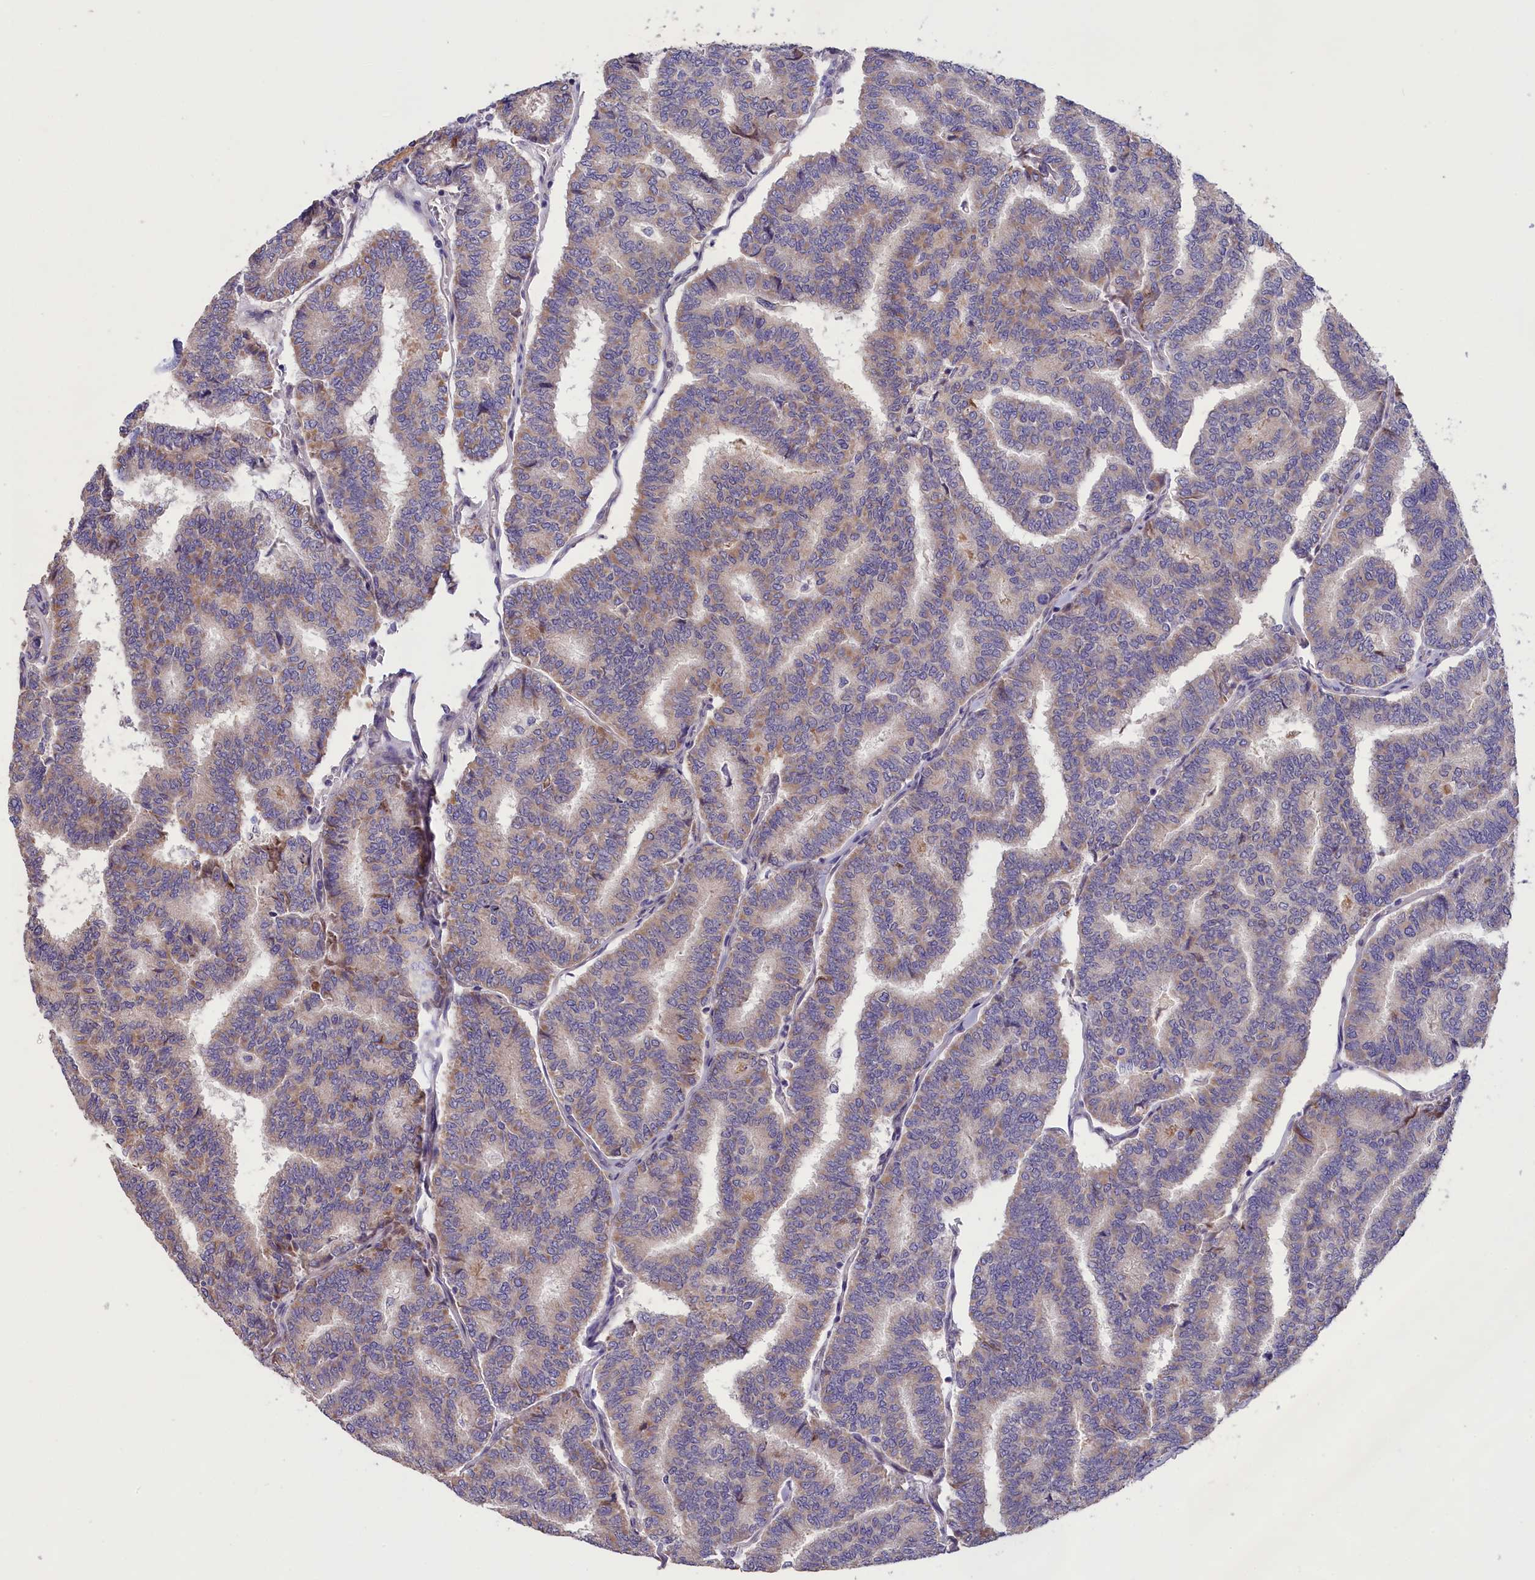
{"staining": {"intensity": "moderate", "quantity": "<25%", "location": "cytoplasmic/membranous"}, "tissue": "thyroid cancer", "cell_type": "Tumor cells", "image_type": "cancer", "snomed": [{"axis": "morphology", "description": "Papillary adenocarcinoma, NOS"}, {"axis": "topography", "description": "Thyroid gland"}], "caption": "A micrograph of human thyroid papillary adenocarcinoma stained for a protein exhibits moderate cytoplasmic/membranous brown staining in tumor cells.", "gene": "CYP2U1", "patient": {"sex": "female", "age": 35}}